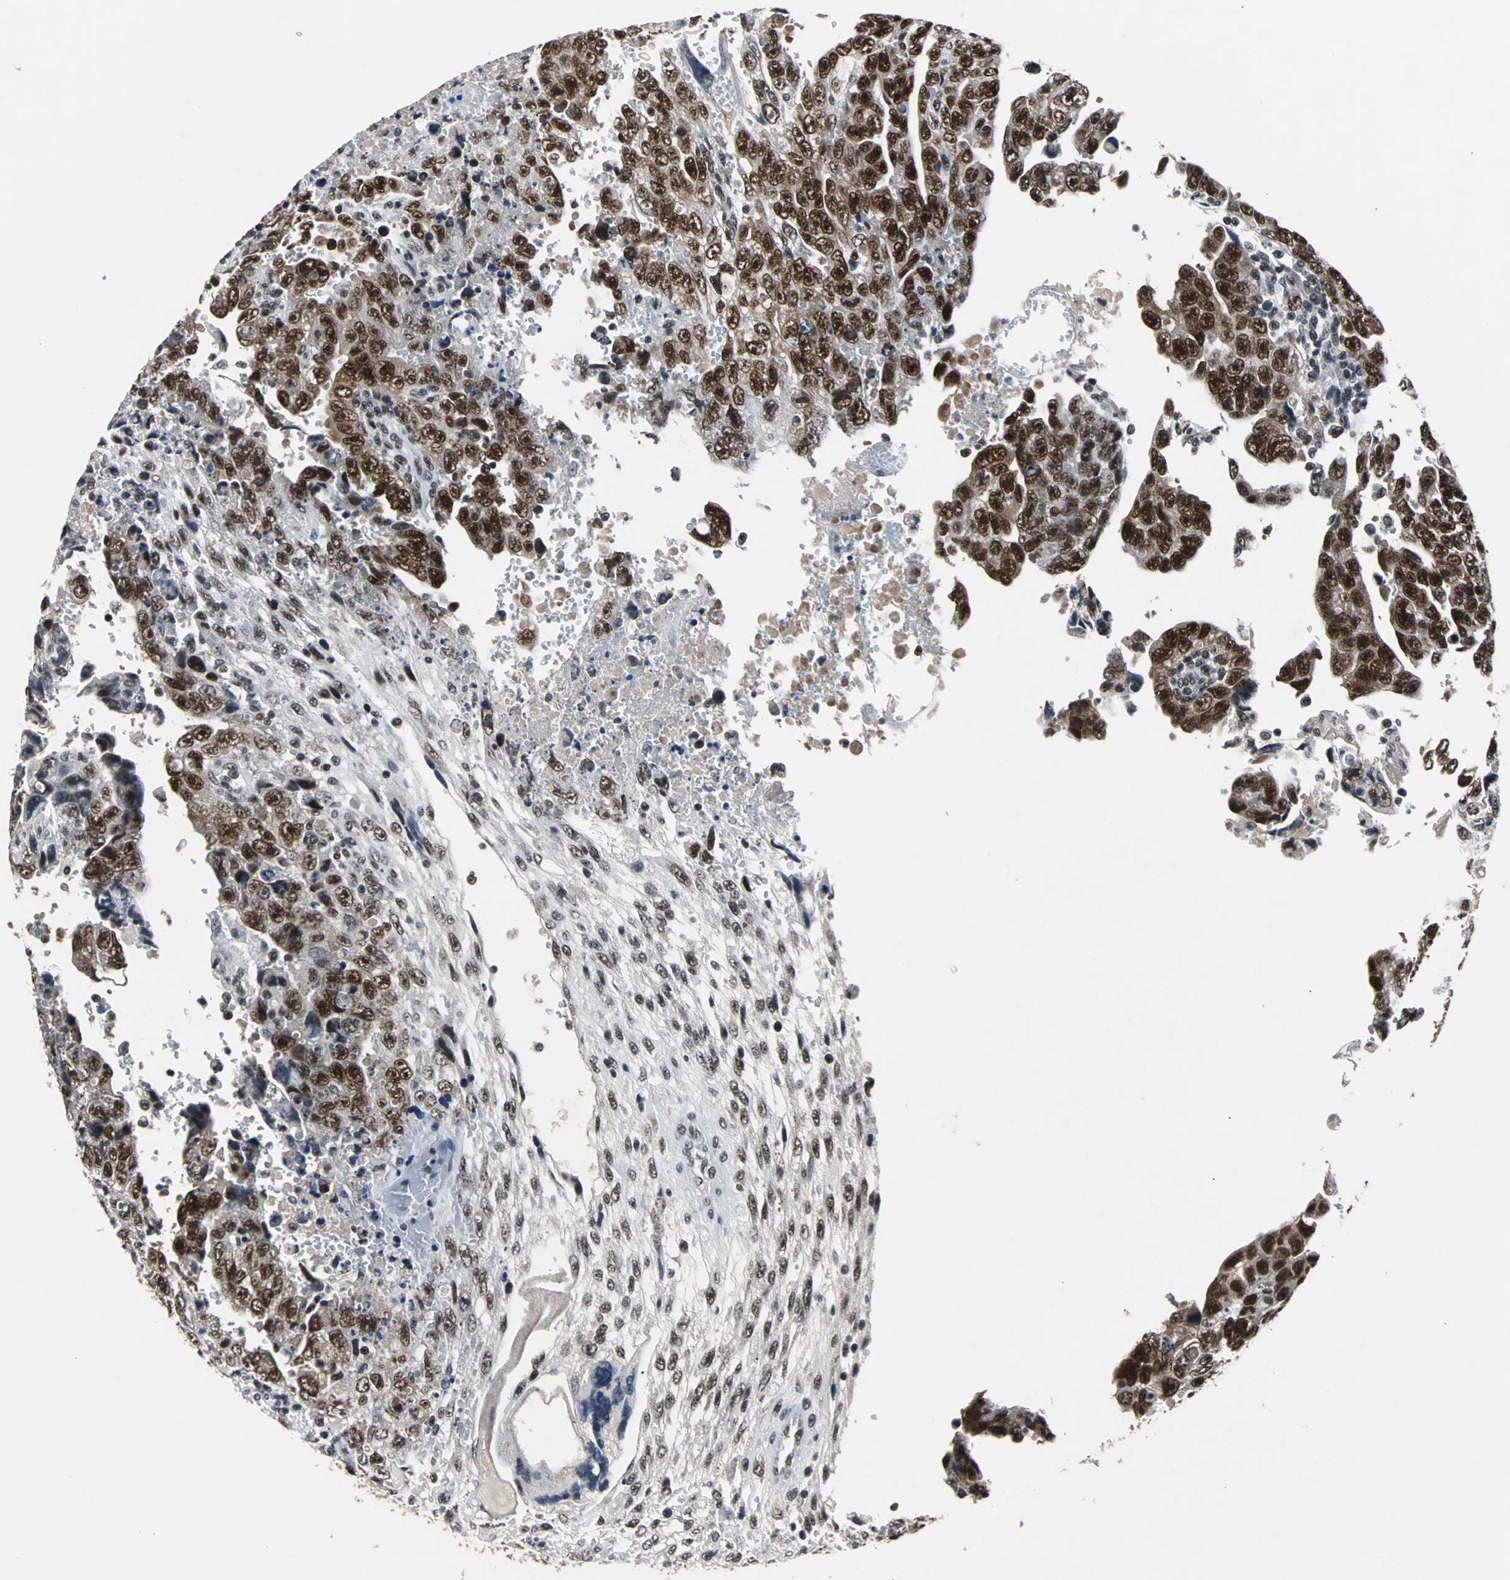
{"staining": {"intensity": "strong", "quantity": ">75%", "location": "cytoplasmic/membranous,nuclear"}, "tissue": "testis cancer", "cell_type": "Tumor cells", "image_type": "cancer", "snomed": [{"axis": "morphology", "description": "Carcinoma, Embryonal, NOS"}, {"axis": "topography", "description": "Testis"}], "caption": "Protein expression analysis of human testis cancer reveals strong cytoplasmic/membranous and nuclear expression in approximately >75% of tumor cells.", "gene": "USP28", "patient": {"sex": "male", "age": 28}}